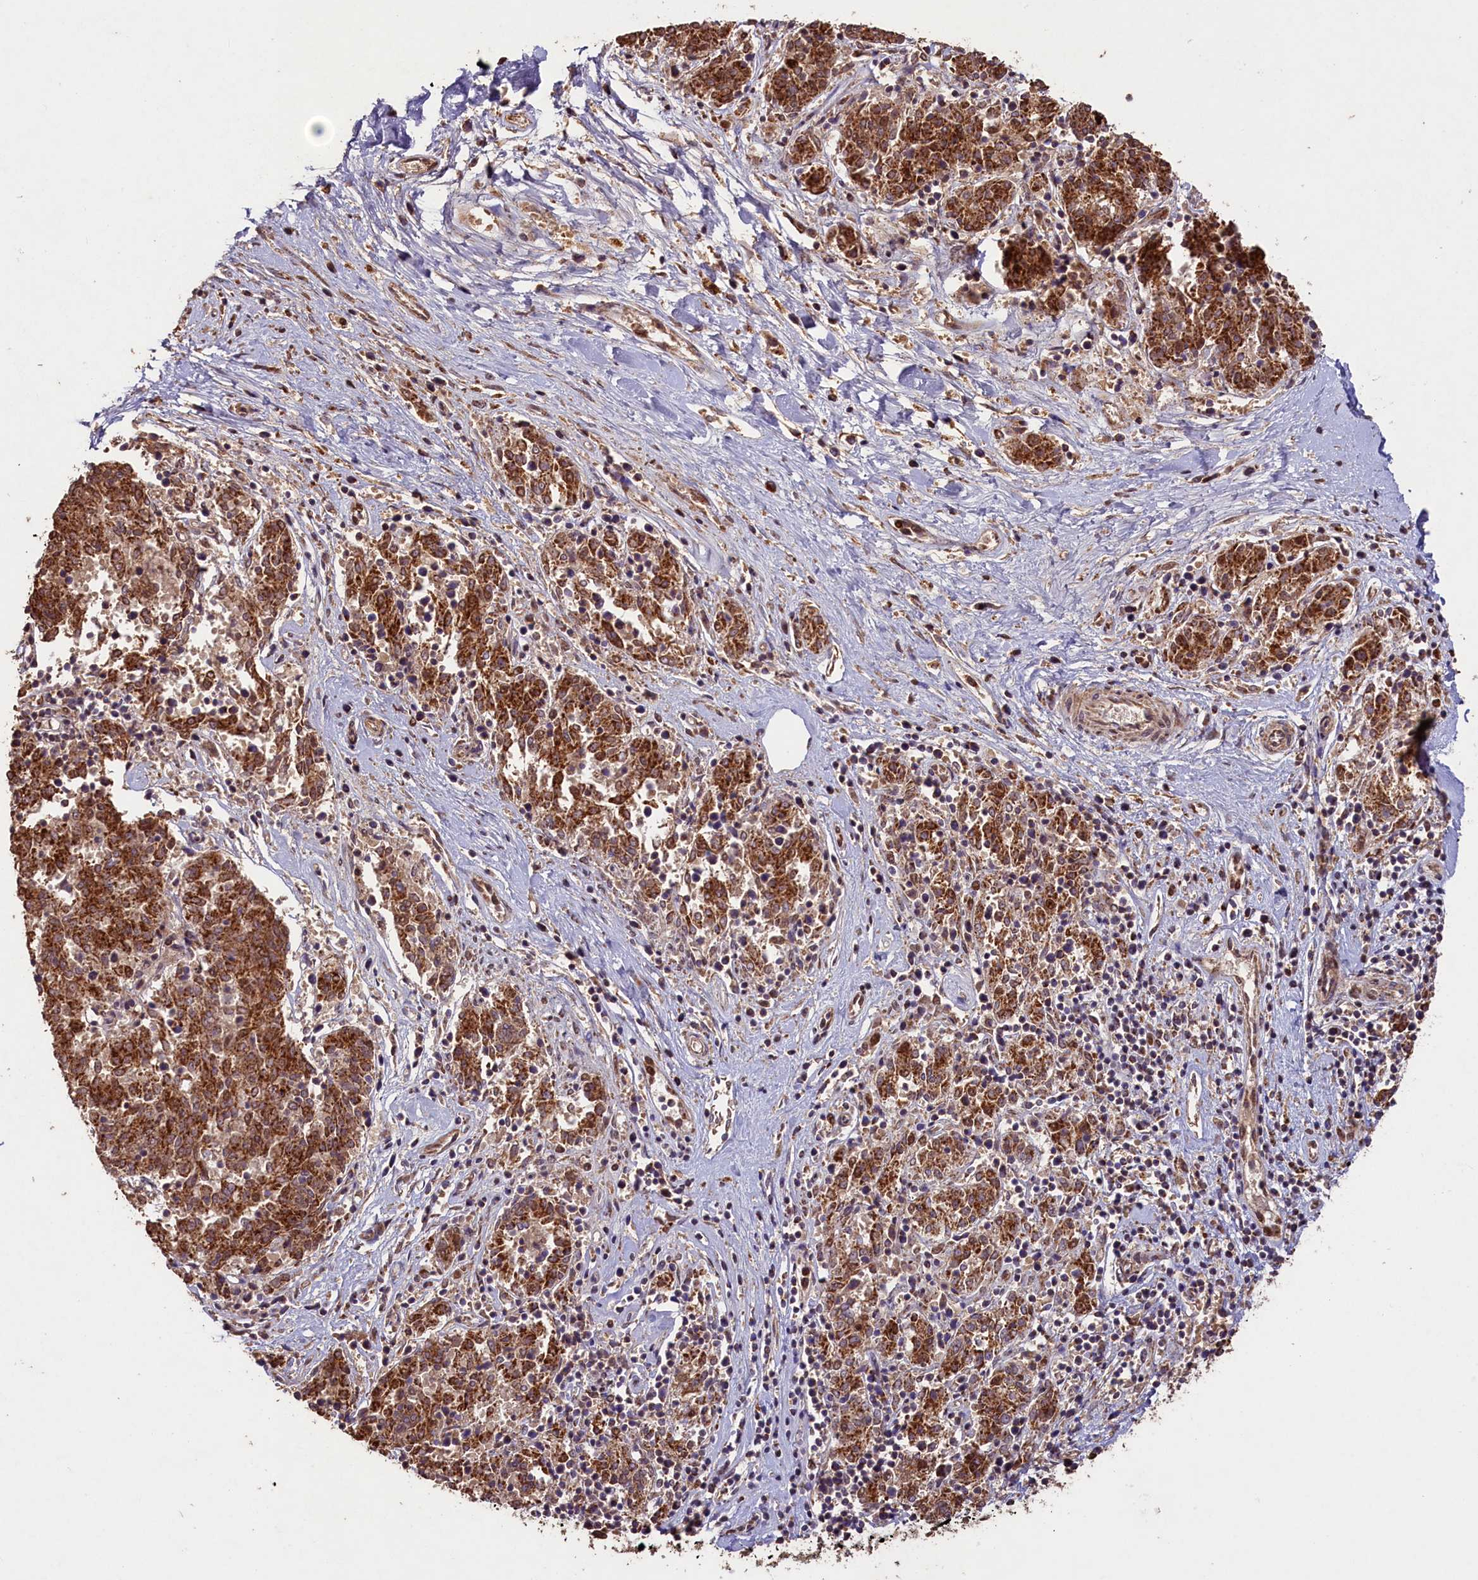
{"staining": {"intensity": "strong", "quantity": ">75%", "location": "cytoplasmic/membranous"}, "tissue": "melanoma", "cell_type": "Tumor cells", "image_type": "cancer", "snomed": [{"axis": "morphology", "description": "Malignant melanoma, NOS"}, {"axis": "topography", "description": "Skin"}], "caption": "A histopathology image of human melanoma stained for a protein demonstrates strong cytoplasmic/membranous brown staining in tumor cells.", "gene": "SHPRH", "patient": {"sex": "female", "age": 72}}